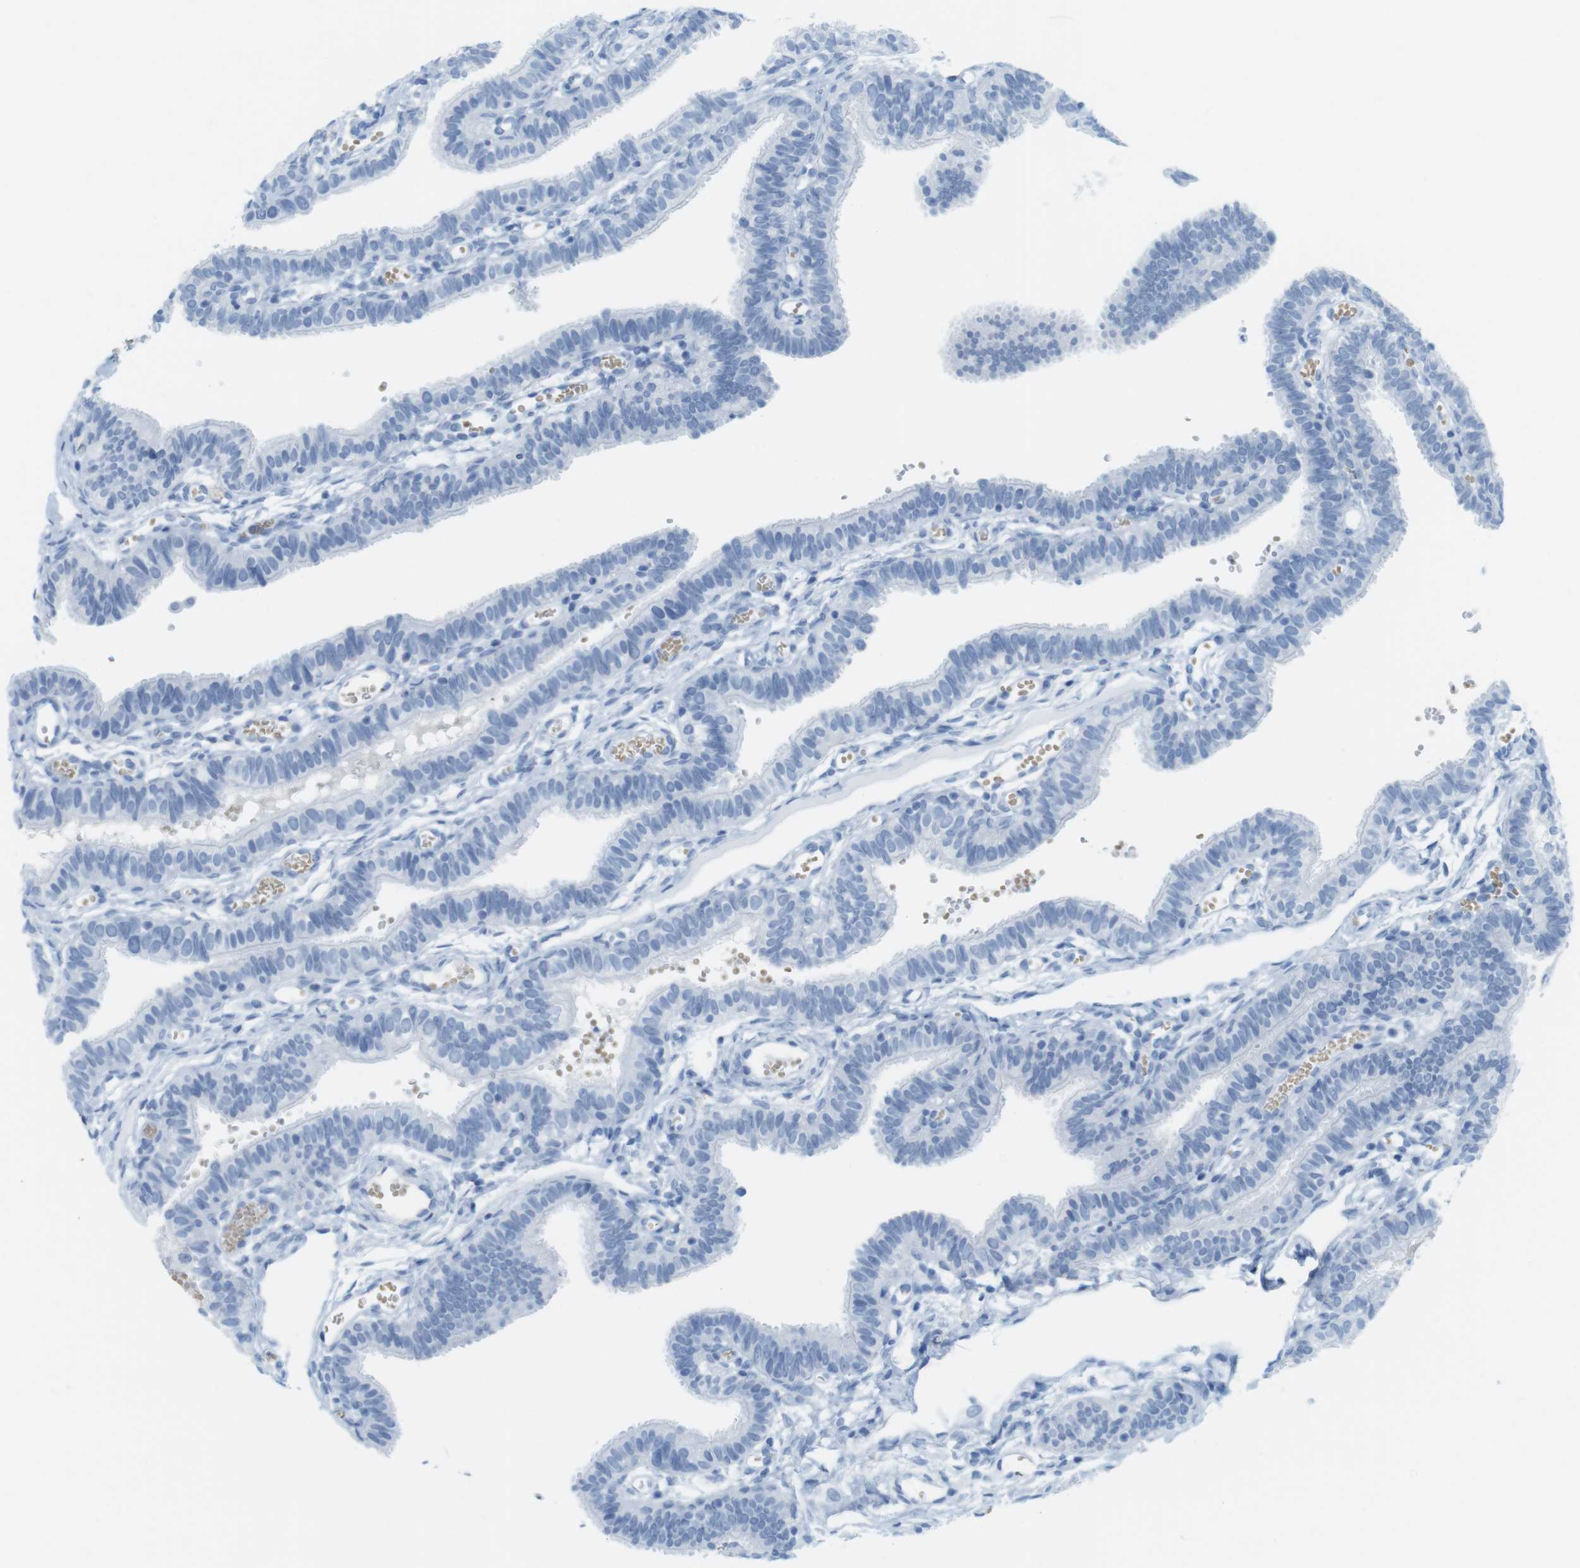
{"staining": {"intensity": "negative", "quantity": "none", "location": "none"}, "tissue": "fallopian tube", "cell_type": "Glandular cells", "image_type": "normal", "snomed": [{"axis": "morphology", "description": "Normal tissue, NOS"}, {"axis": "topography", "description": "Fallopian tube"}, {"axis": "topography", "description": "Placenta"}], "caption": "This is an immunohistochemistry (IHC) image of unremarkable fallopian tube. There is no expression in glandular cells.", "gene": "TNNT2", "patient": {"sex": "female", "age": 34}}